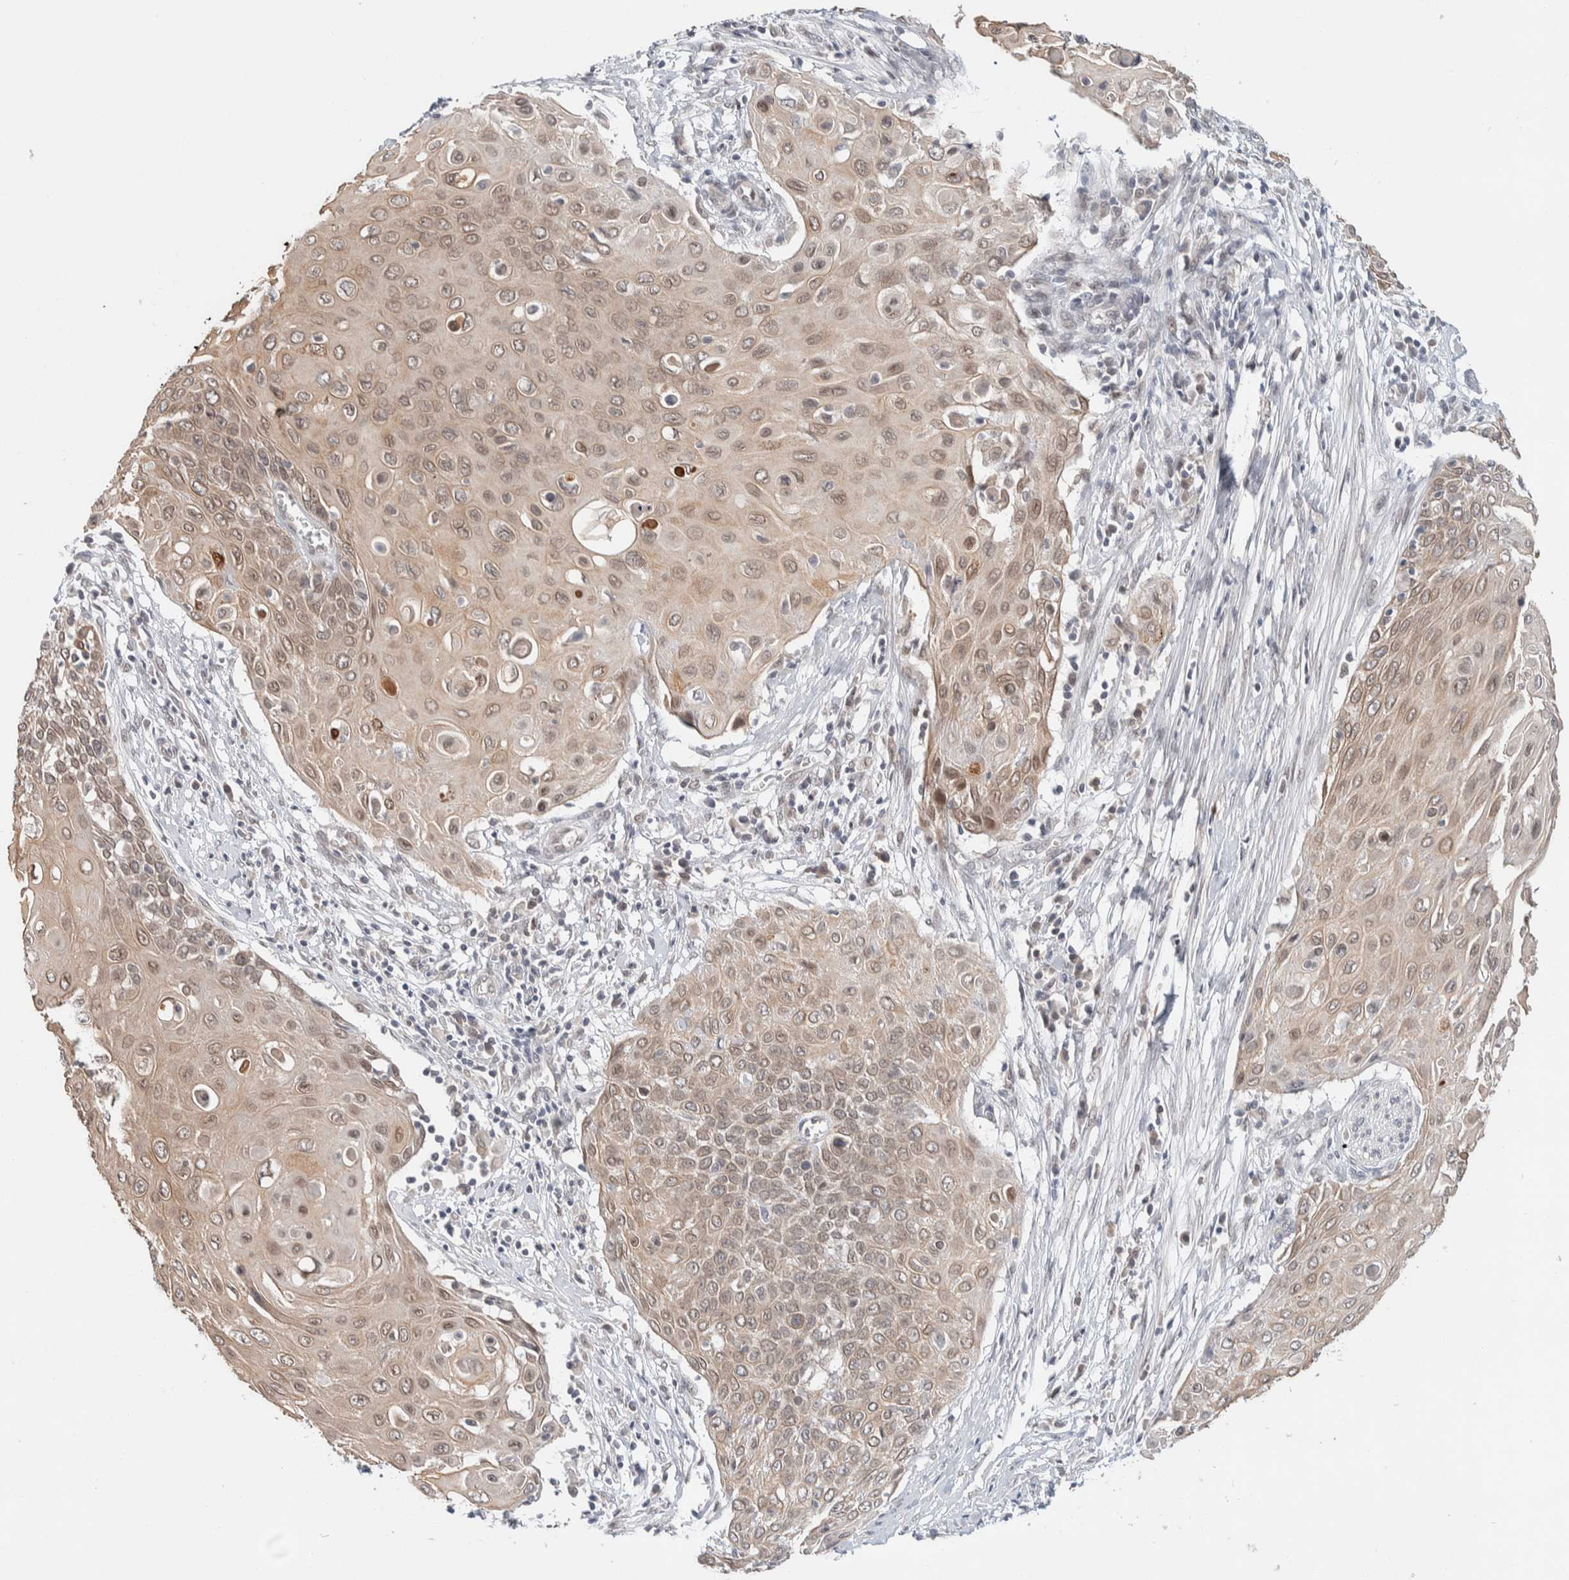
{"staining": {"intensity": "weak", "quantity": ">75%", "location": "cytoplasmic/membranous,nuclear"}, "tissue": "cervical cancer", "cell_type": "Tumor cells", "image_type": "cancer", "snomed": [{"axis": "morphology", "description": "Squamous cell carcinoma, NOS"}, {"axis": "topography", "description": "Cervix"}], "caption": "Immunohistochemistry staining of cervical cancer, which shows low levels of weak cytoplasmic/membranous and nuclear staining in about >75% of tumor cells indicating weak cytoplasmic/membranous and nuclear protein positivity. The staining was performed using DAB (3,3'-diaminobenzidine) (brown) for protein detection and nuclei were counterstained in hematoxylin (blue).", "gene": "CRAT", "patient": {"sex": "female", "age": 39}}